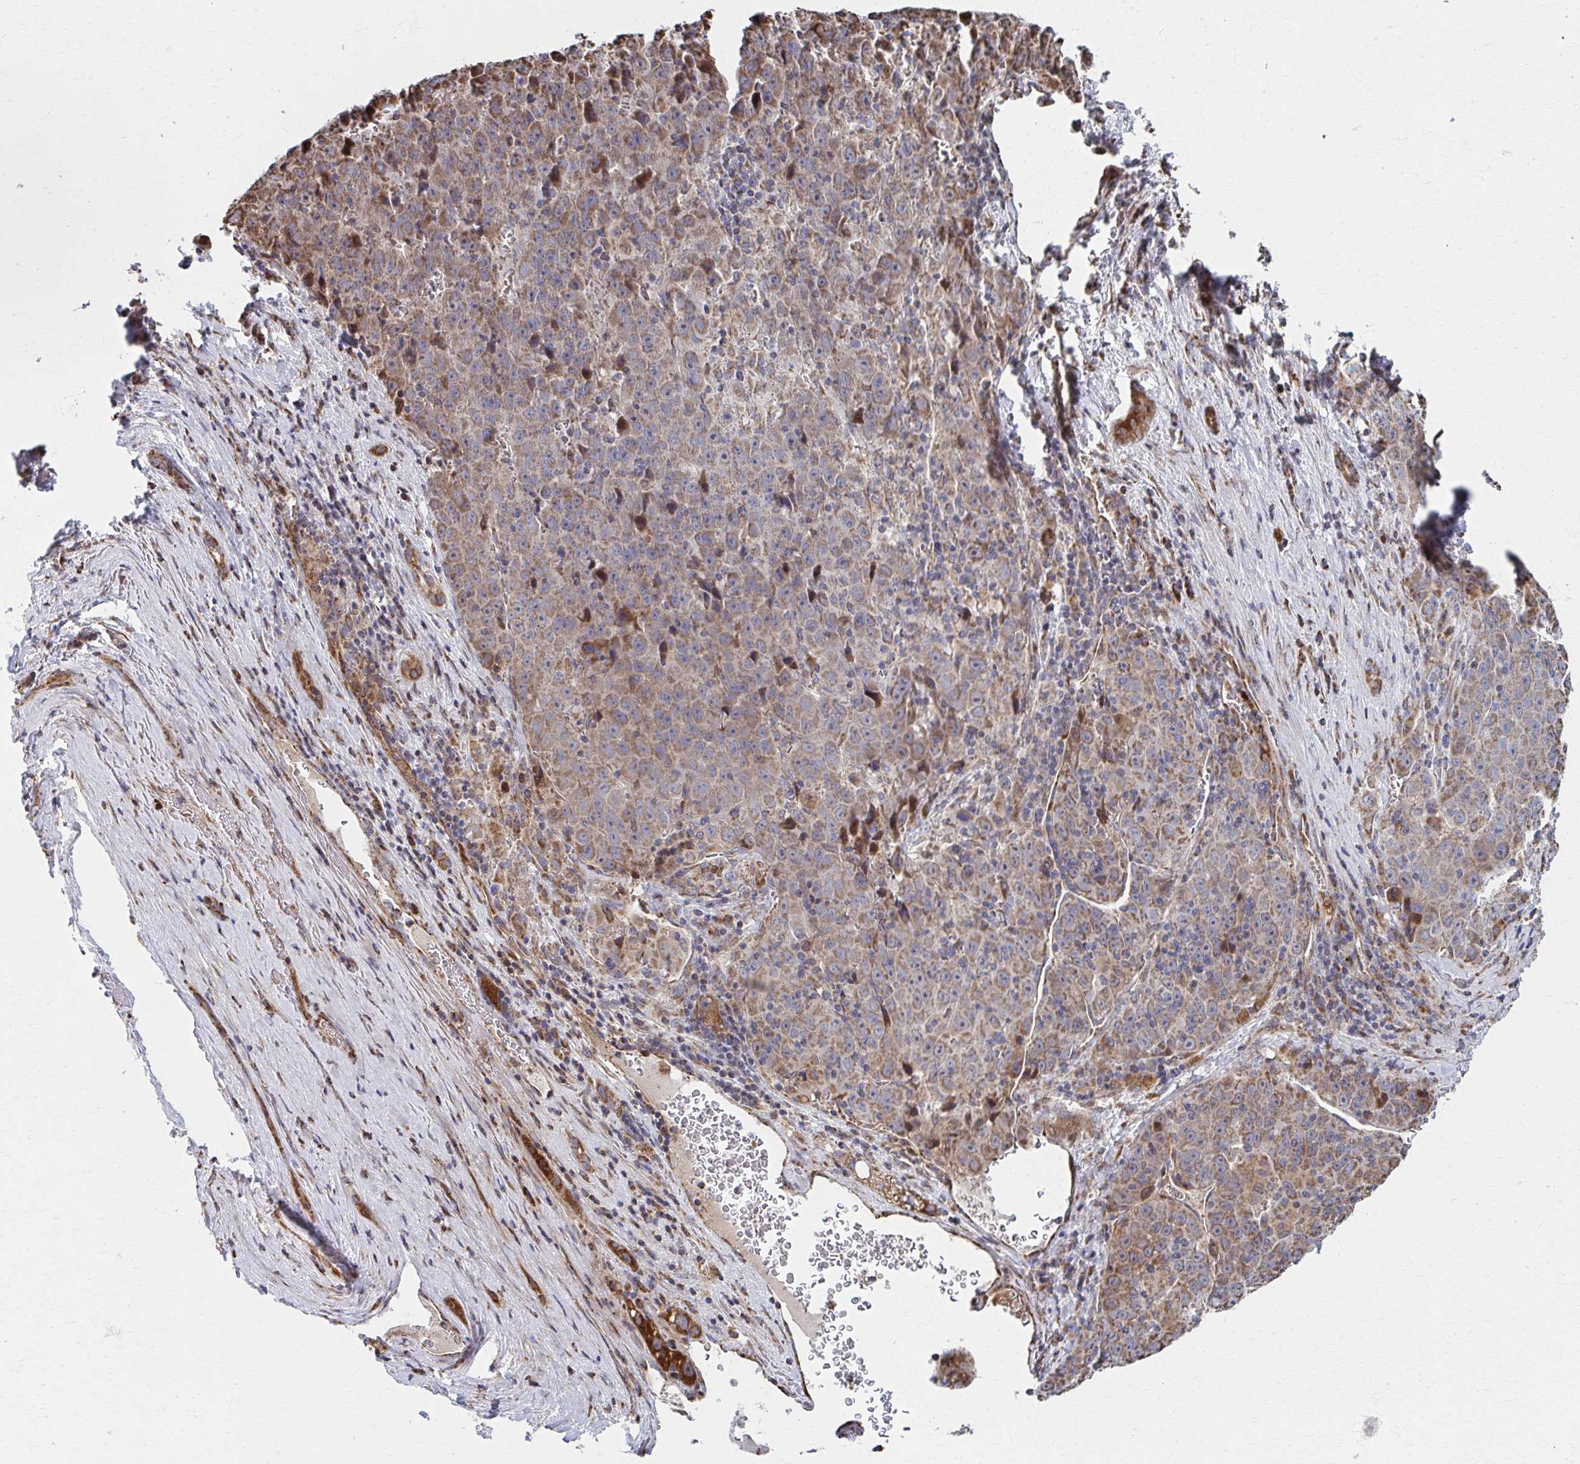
{"staining": {"intensity": "moderate", "quantity": ">75%", "location": "cytoplasmic/membranous"}, "tissue": "liver cancer", "cell_type": "Tumor cells", "image_type": "cancer", "snomed": [{"axis": "morphology", "description": "Carcinoma, Hepatocellular, NOS"}, {"axis": "topography", "description": "Liver"}], "caption": "An IHC image of neoplastic tissue is shown. Protein staining in brown highlights moderate cytoplasmic/membranous positivity in liver cancer within tumor cells.", "gene": "SAT1", "patient": {"sex": "female", "age": 53}}